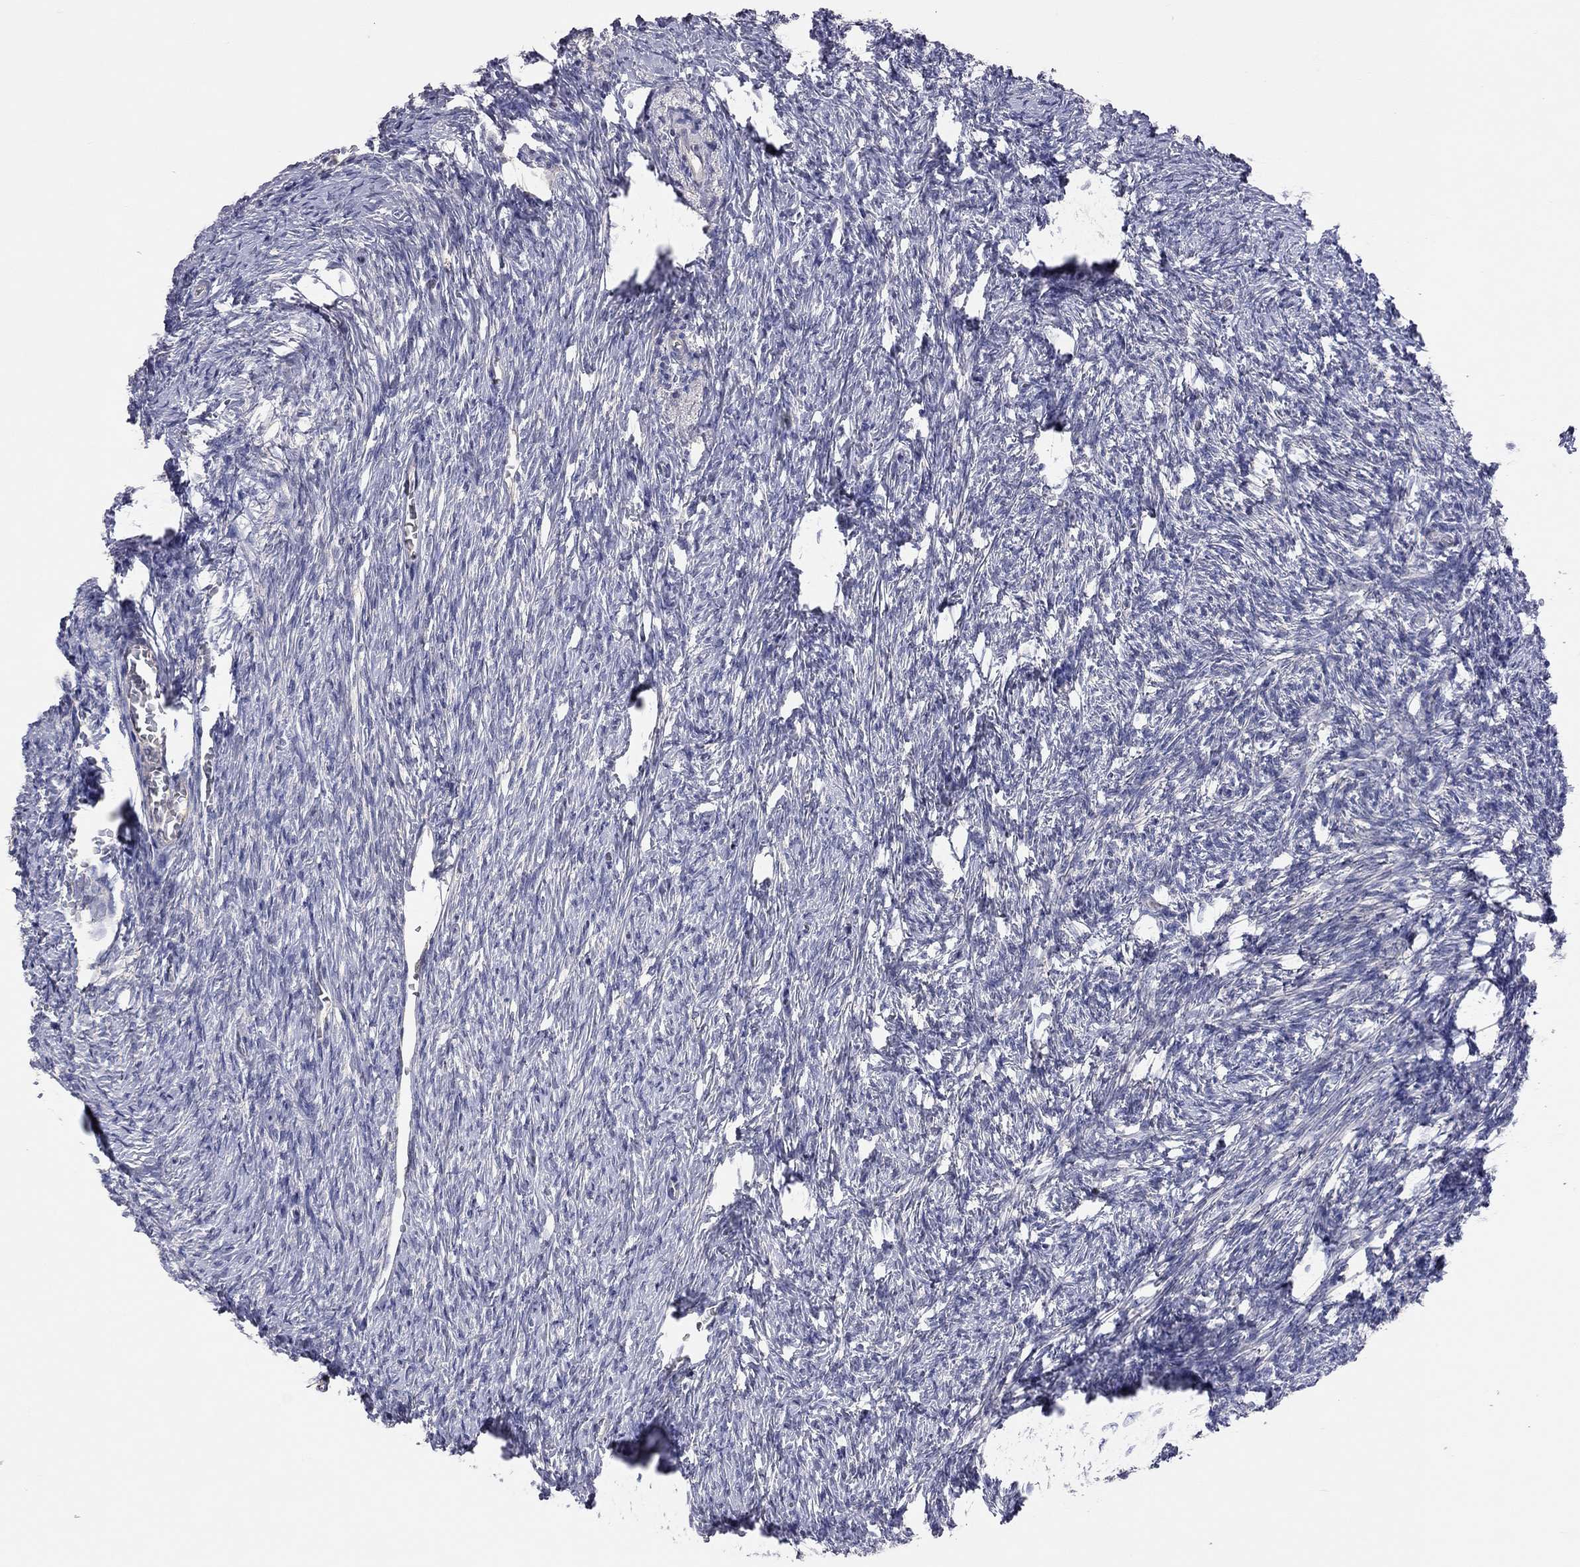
{"staining": {"intensity": "negative", "quantity": "none", "location": "none"}, "tissue": "ovary", "cell_type": "Follicle cells", "image_type": "normal", "snomed": [{"axis": "morphology", "description": "Normal tissue, NOS"}, {"axis": "topography", "description": "Ovary"}], "caption": "Immunohistochemical staining of unremarkable ovary reveals no significant staining in follicle cells. (DAB (3,3'-diaminobenzidine) immunohistochemistry visualized using brightfield microscopy, high magnification).", "gene": "KCNB1", "patient": {"sex": "female", "age": 39}}